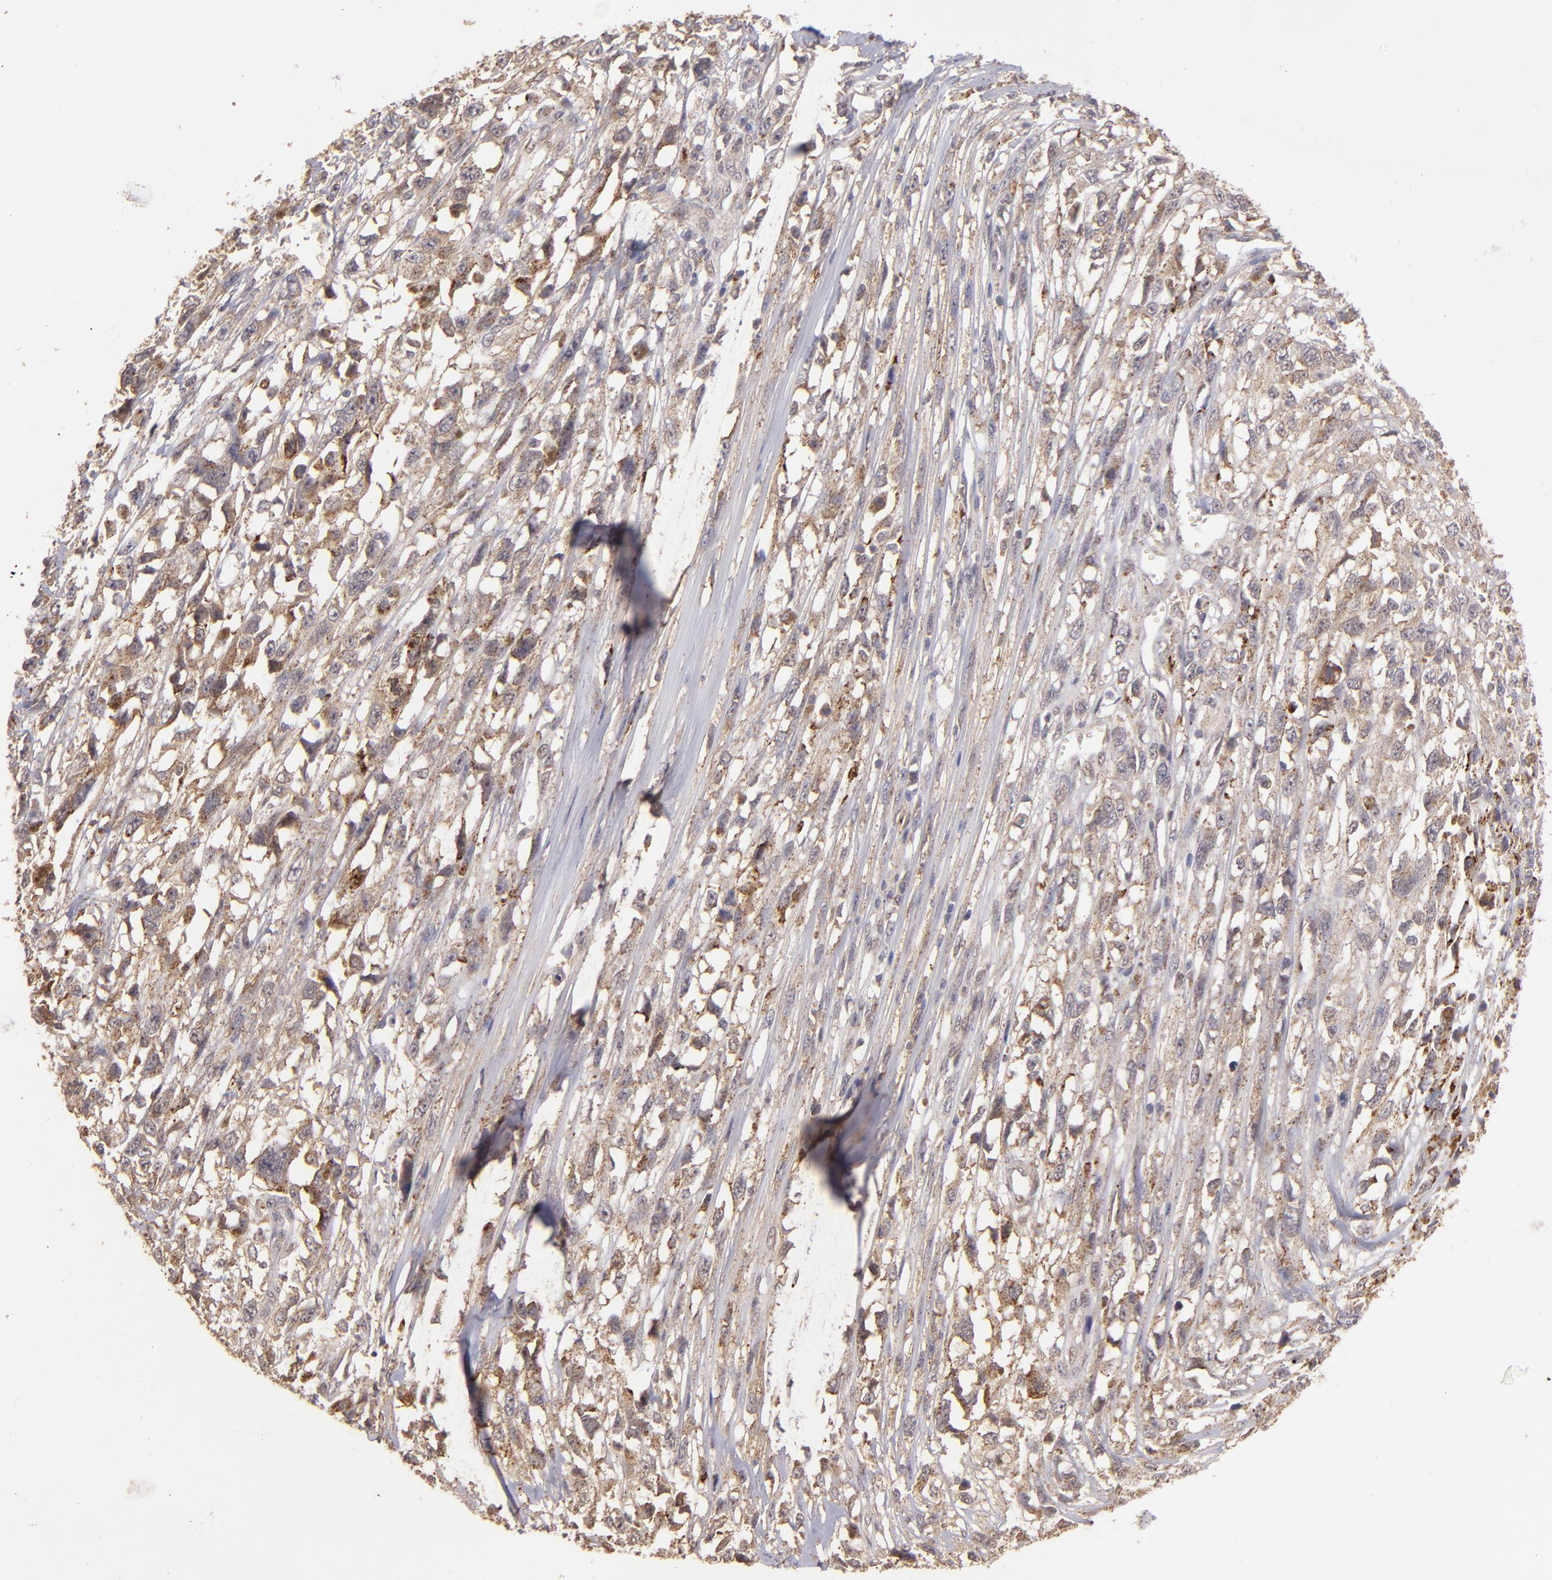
{"staining": {"intensity": "moderate", "quantity": ">75%", "location": "cytoplasmic/membranous"}, "tissue": "melanoma", "cell_type": "Tumor cells", "image_type": "cancer", "snomed": [{"axis": "morphology", "description": "Malignant melanoma, Metastatic site"}, {"axis": "topography", "description": "Lymph node"}], "caption": "This image shows immunohistochemistry staining of human malignant melanoma (metastatic site), with medium moderate cytoplasmic/membranous staining in about >75% of tumor cells.", "gene": "ZFYVE1", "patient": {"sex": "male", "age": 59}}